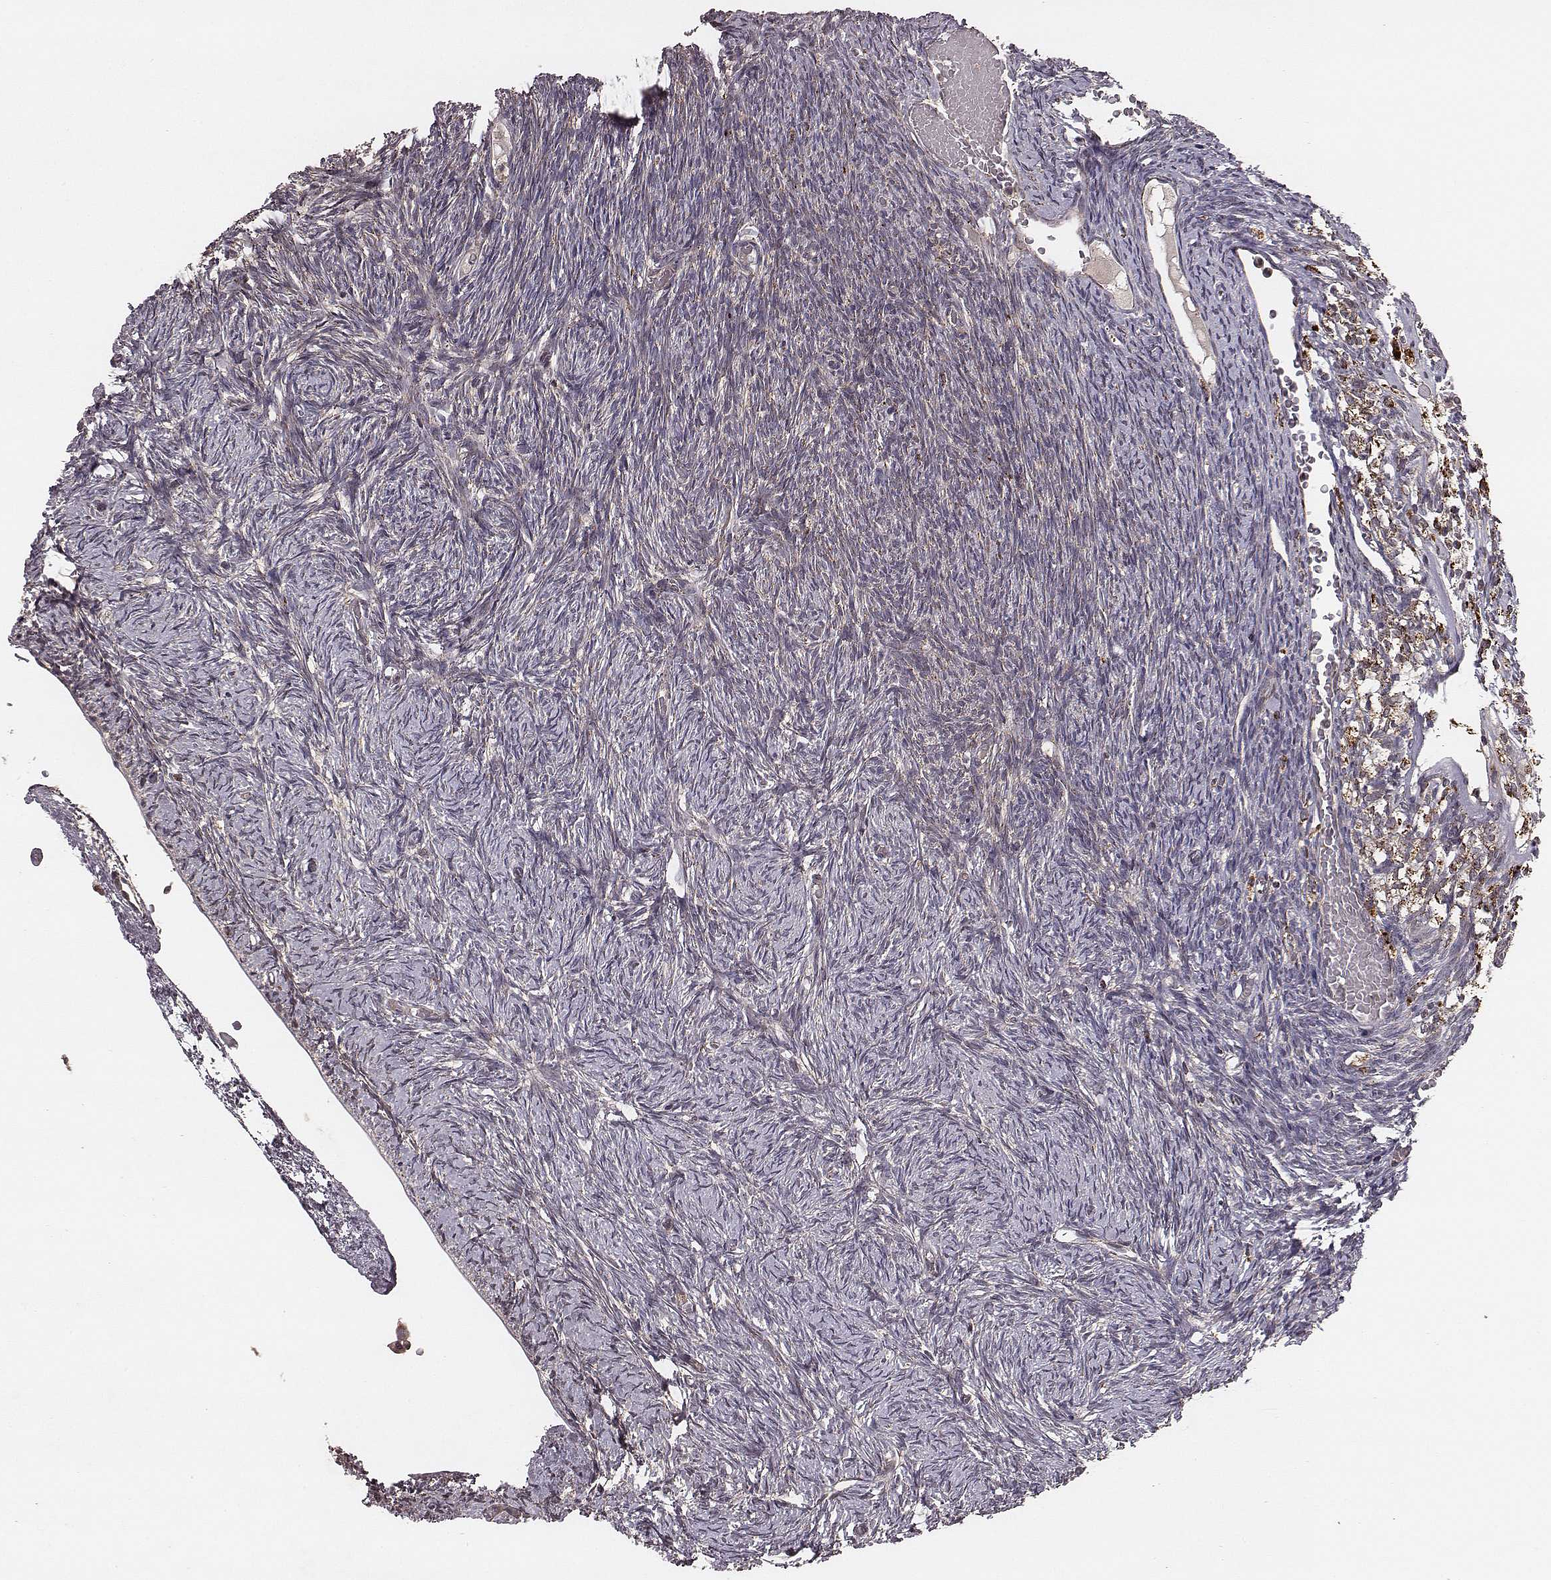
{"staining": {"intensity": "negative", "quantity": "none", "location": "none"}, "tissue": "ovary", "cell_type": "Ovarian stroma cells", "image_type": "normal", "snomed": [{"axis": "morphology", "description": "Normal tissue, NOS"}, {"axis": "topography", "description": "Ovary"}], "caption": "The micrograph exhibits no significant expression in ovarian stroma cells of ovary. (DAB IHC visualized using brightfield microscopy, high magnification).", "gene": "ZDHHC21", "patient": {"sex": "female", "age": 39}}